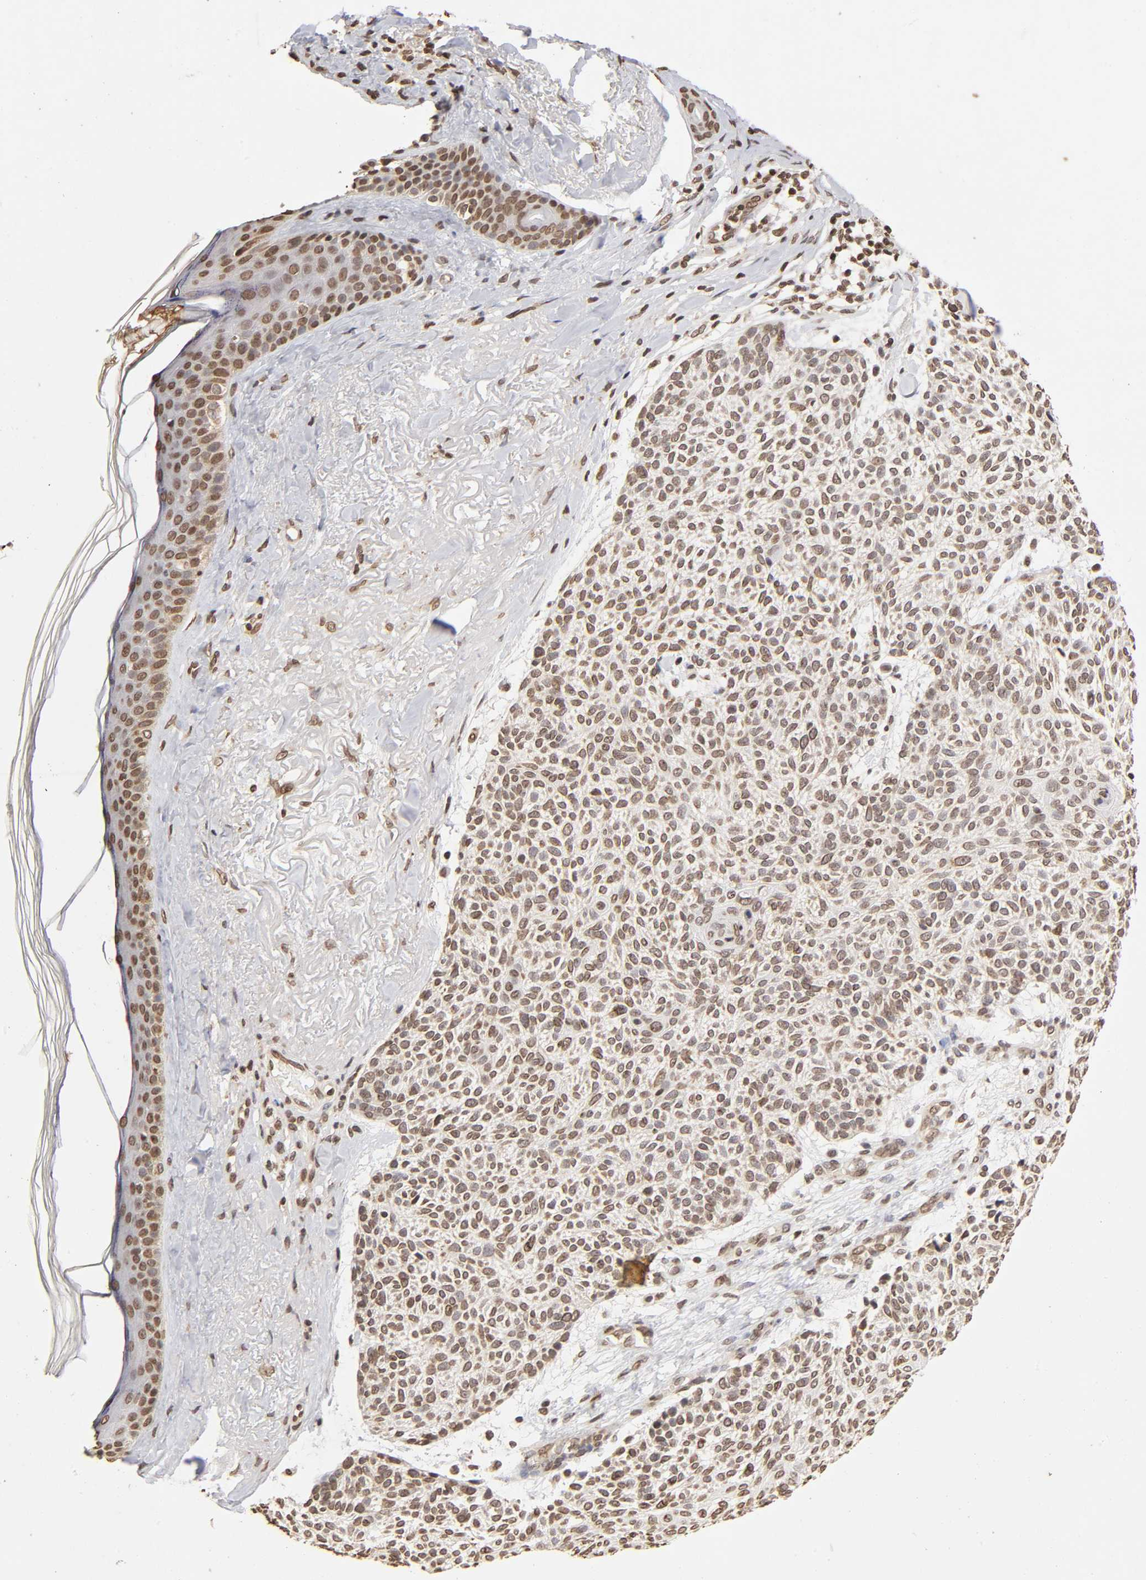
{"staining": {"intensity": "weak", "quantity": ">75%", "location": "nuclear"}, "tissue": "skin cancer", "cell_type": "Tumor cells", "image_type": "cancer", "snomed": [{"axis": "morphology", "description": "Normal tissue, NOS"}, {"axis": "morphology", "description": "Basal cell carcinoma"}, {"axis": "topography", "description": "Skin"}], "caption": "Skin cancer stained for a protein (brown) reveals weak nuclear positive expression in about >75% of tumor cells.", "gene": "MLLT6", "patient": {"sex": "female", "age": 70}}